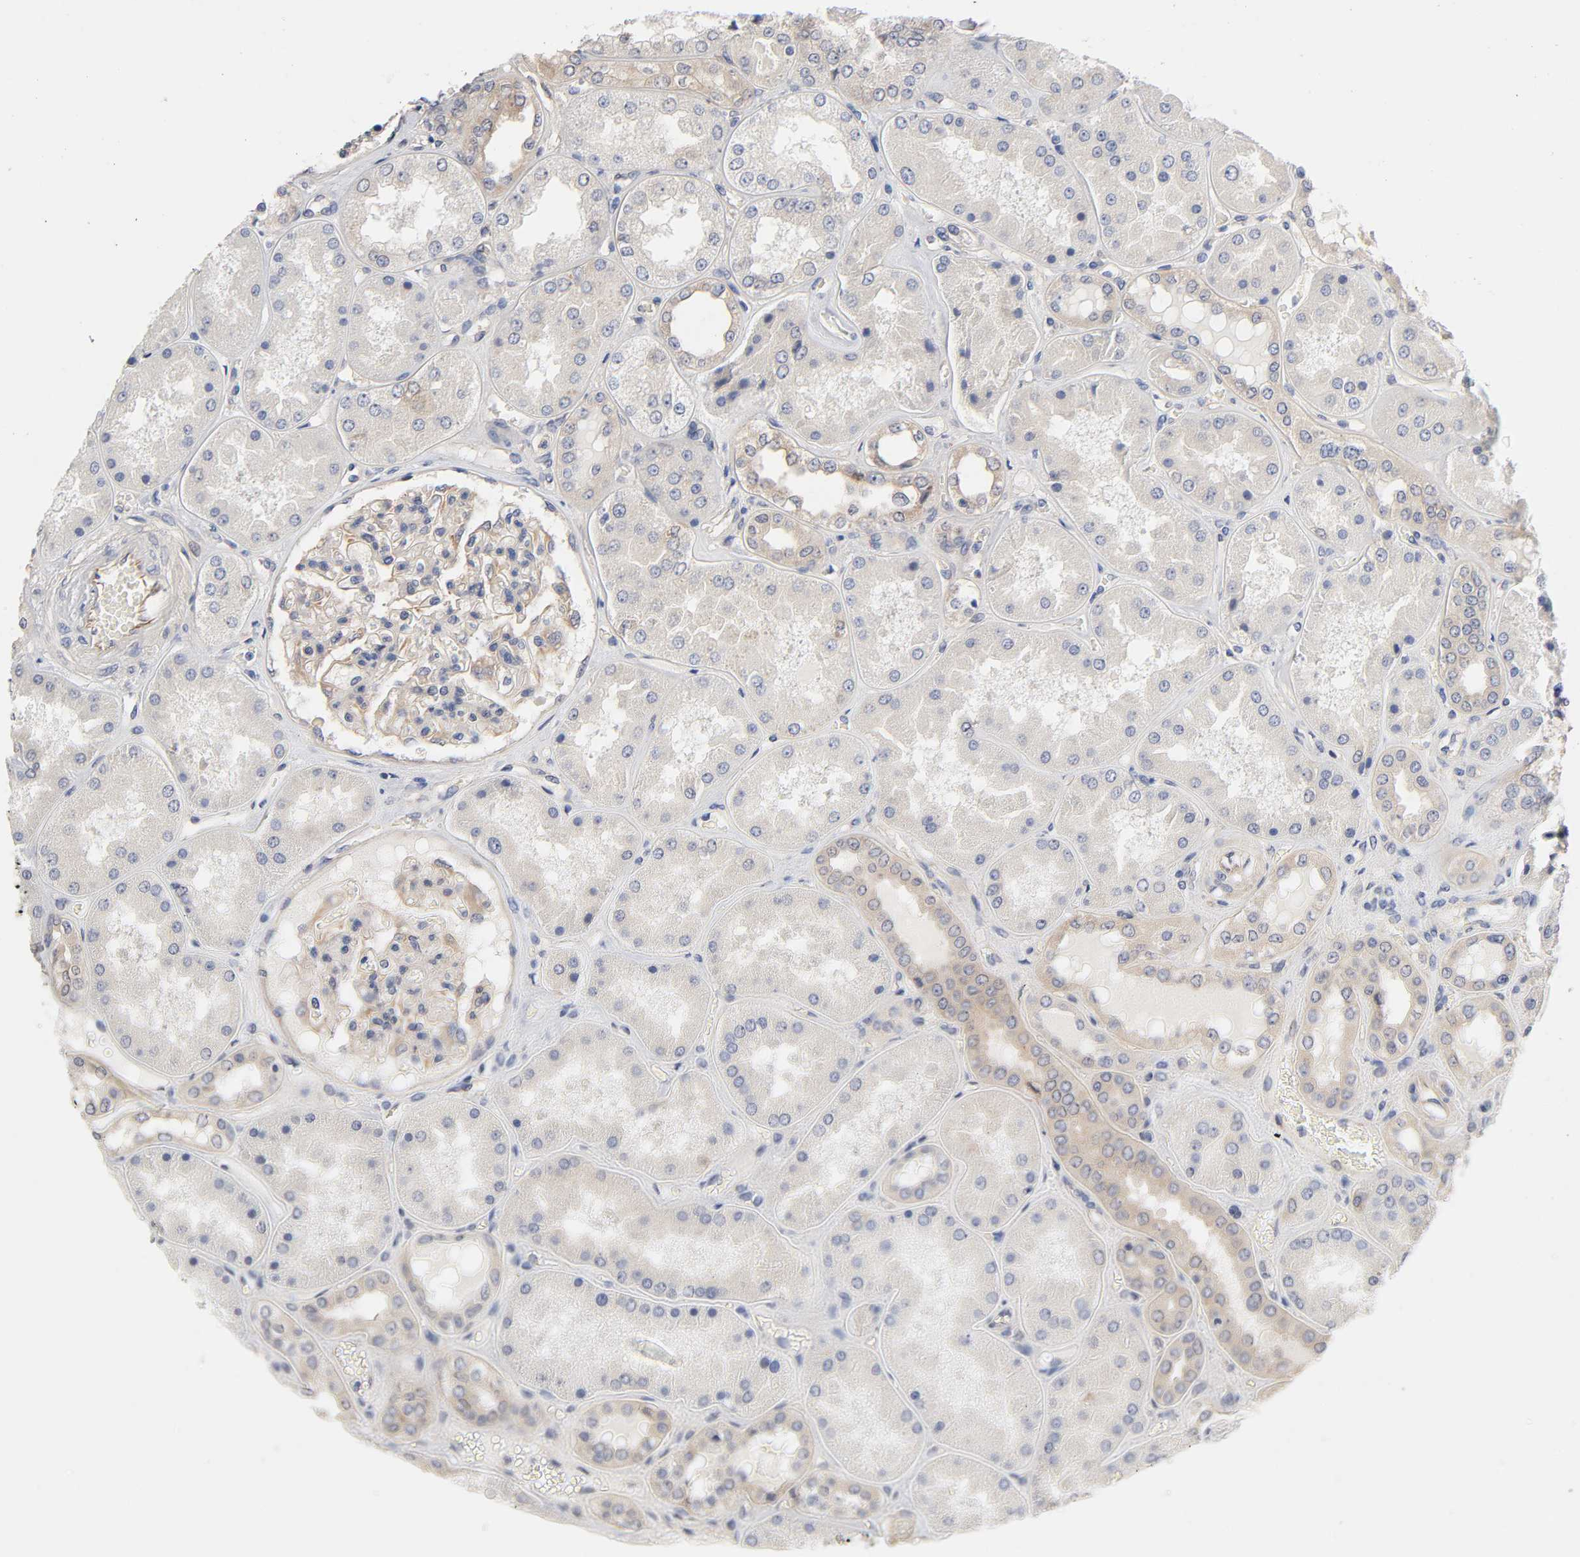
{"staining": {"intensity": "weak", "quantity": "25%-75%", "location": "cytoplasmic/membranous"}, "tissue": "kidney", "cell_type": "Cells in glomeruli", "image_type": "normal", "snomed": [{"axis": "morphology", "description": "Normal tissue, NOS"}, {"axis": "topography", "description": "Kidney"}], "caption": "This photomicrograph demonstrates benign kidney stained with IHC to label a protein in brown. The cytoplasmic/membranous of cells in glomeruli show weak positivity for the protein. Nuclei are counter-stained blue.", "gene": "RAB13", "patient": {"sex": "female", "age": 56}}